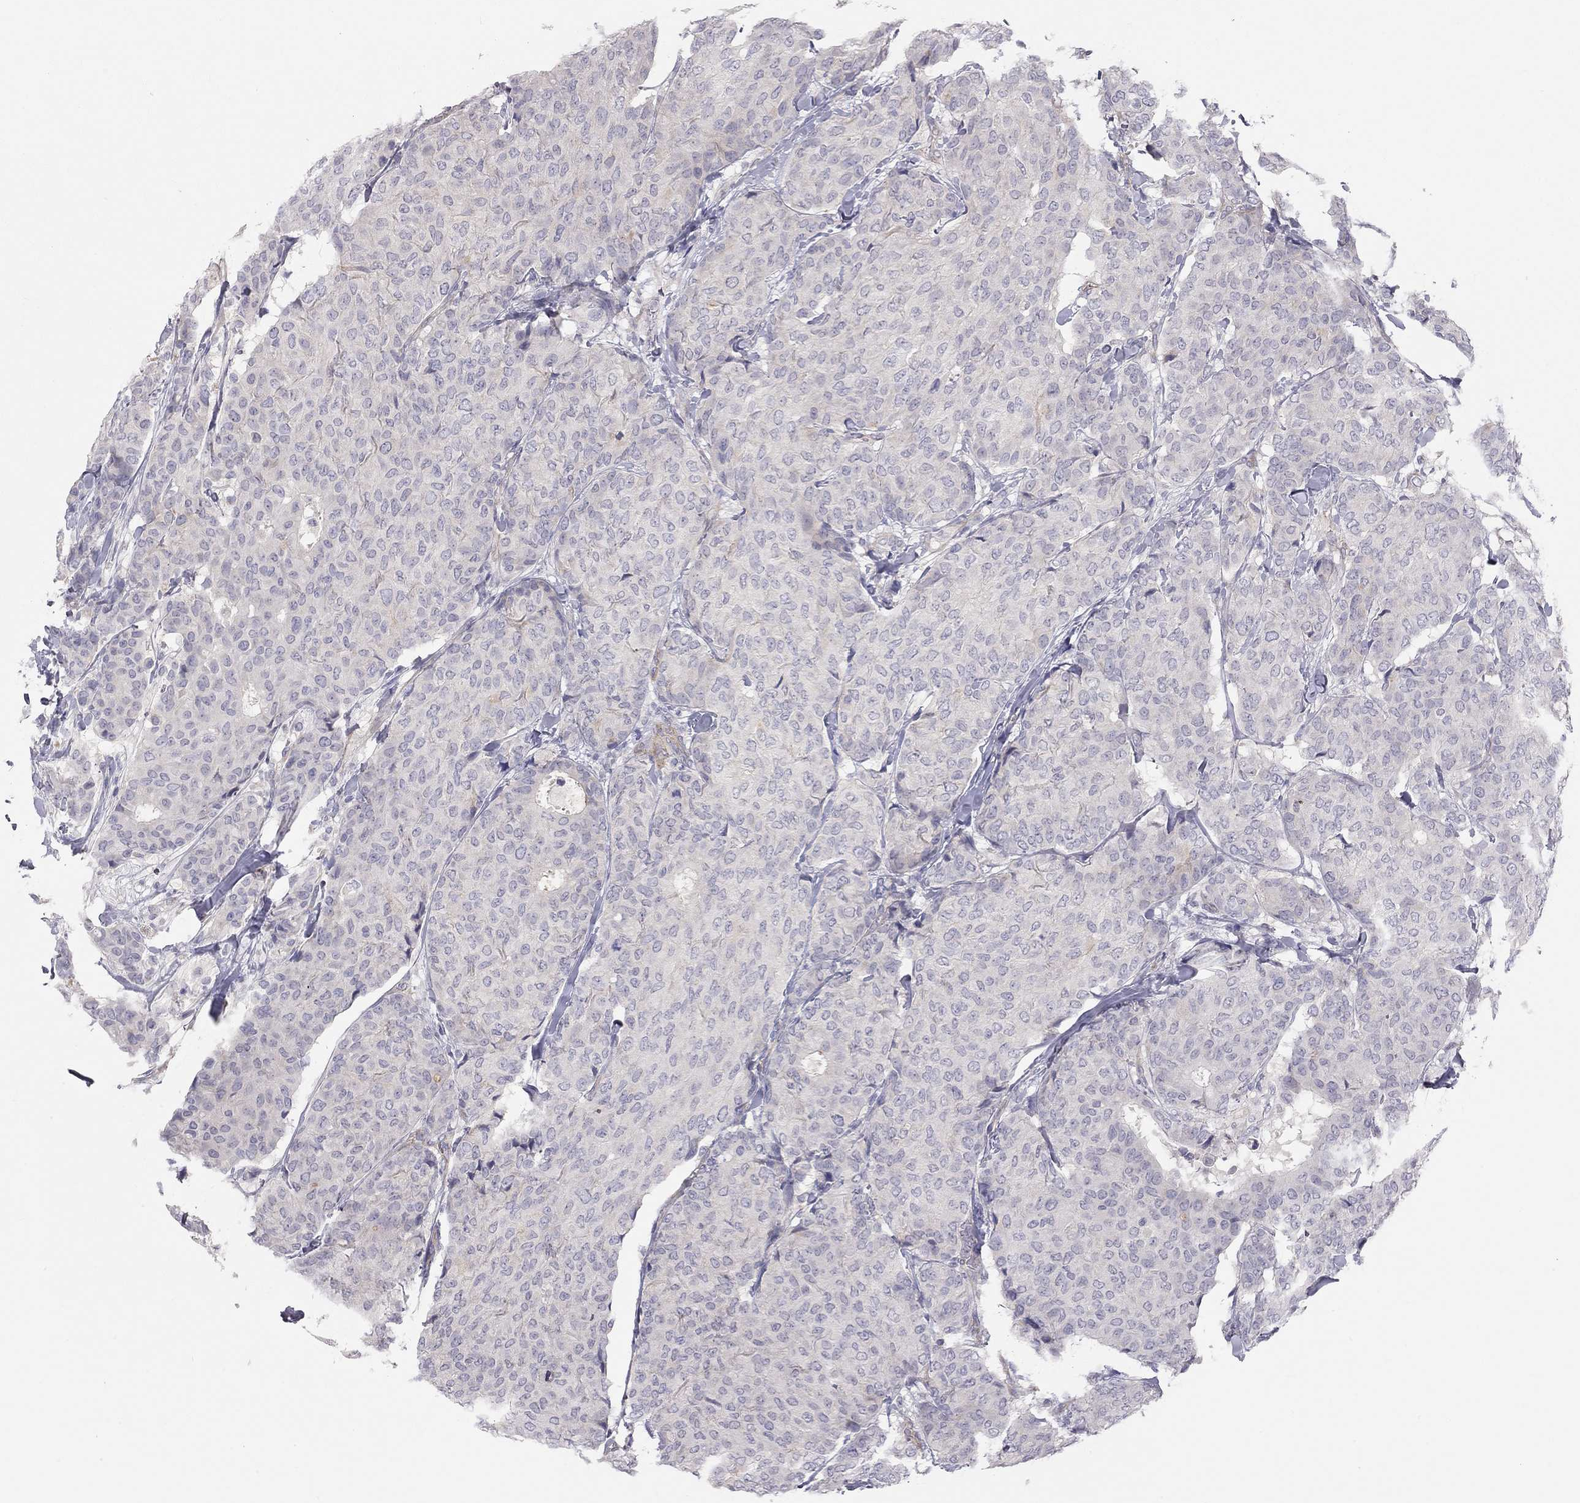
{"staining": {"intensity": "negative", "quantity": "none", "location": "none"}, "tissue": "breast cancer", "cell_type": "Tumor cells", "image_type": "cancer", "snomed": [{"axis": "morphology", "description": "Duct carcinoma"}, {"axis": "topography", "description": "Breast"}], "caption": "IHC of intraductal carcinoma (breast) displays no positivity in tumor cells.", "gene": "GPRC5B", "patient": {"sex": "female", "age": 75}}